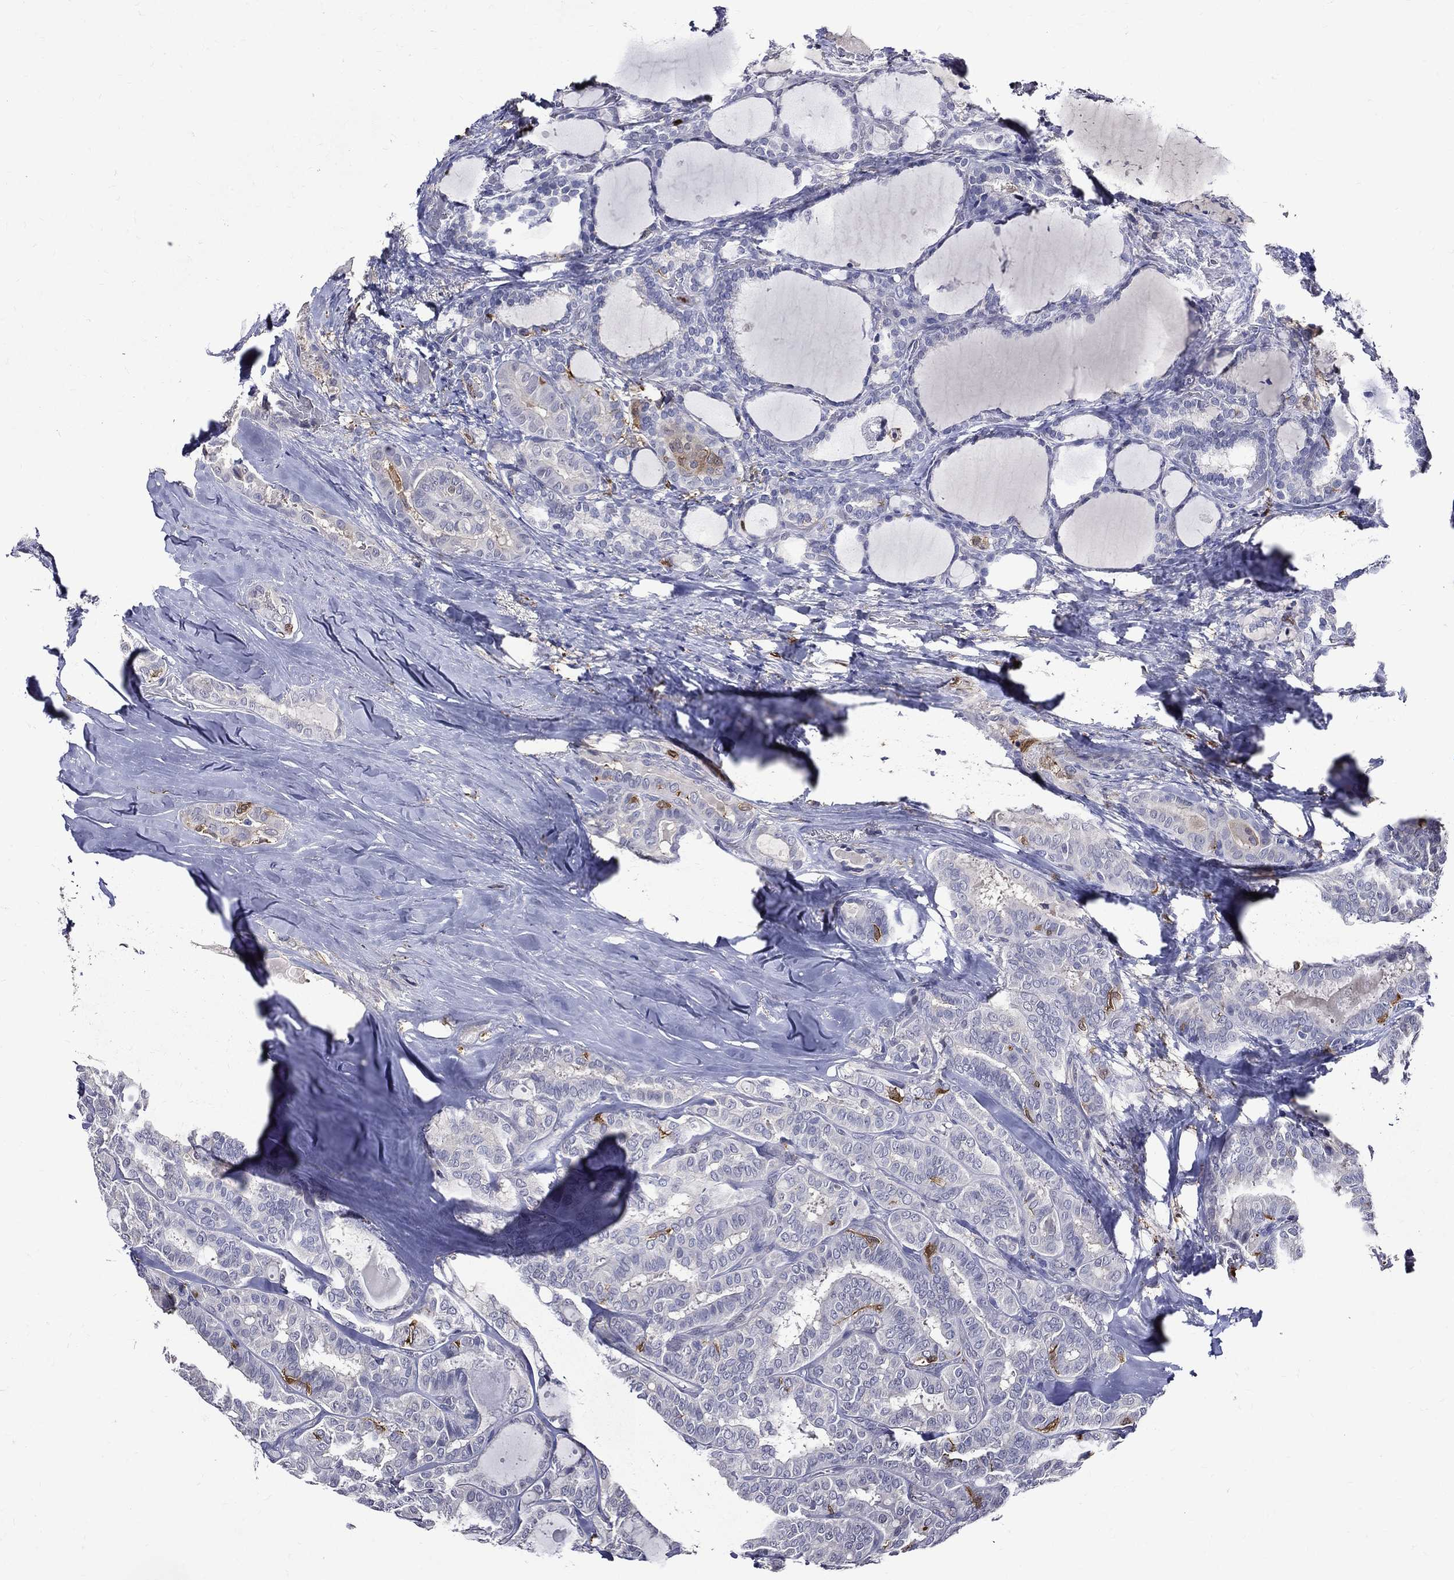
{"staining": {"intensity": "negative", "quantity": "none", "location": "none"}, "tissue": "thyroid cancer", "cell_type": "Tumor cells", "image_type": "cancer", "snomed": [{"axis": "morphology", "description": "Papillary adenocarcinoma, NOS"}, {"axis": "topography", "description": "Thyroid gland"}], "caption": "Tumor cells show no significant protein expression in papillary adenocarcinoma (thyroid). (DAB immunohistochemistry (IHC), high magnification).", "gene": "GPR171", "patient": {"sex": "female", "age": 39}}